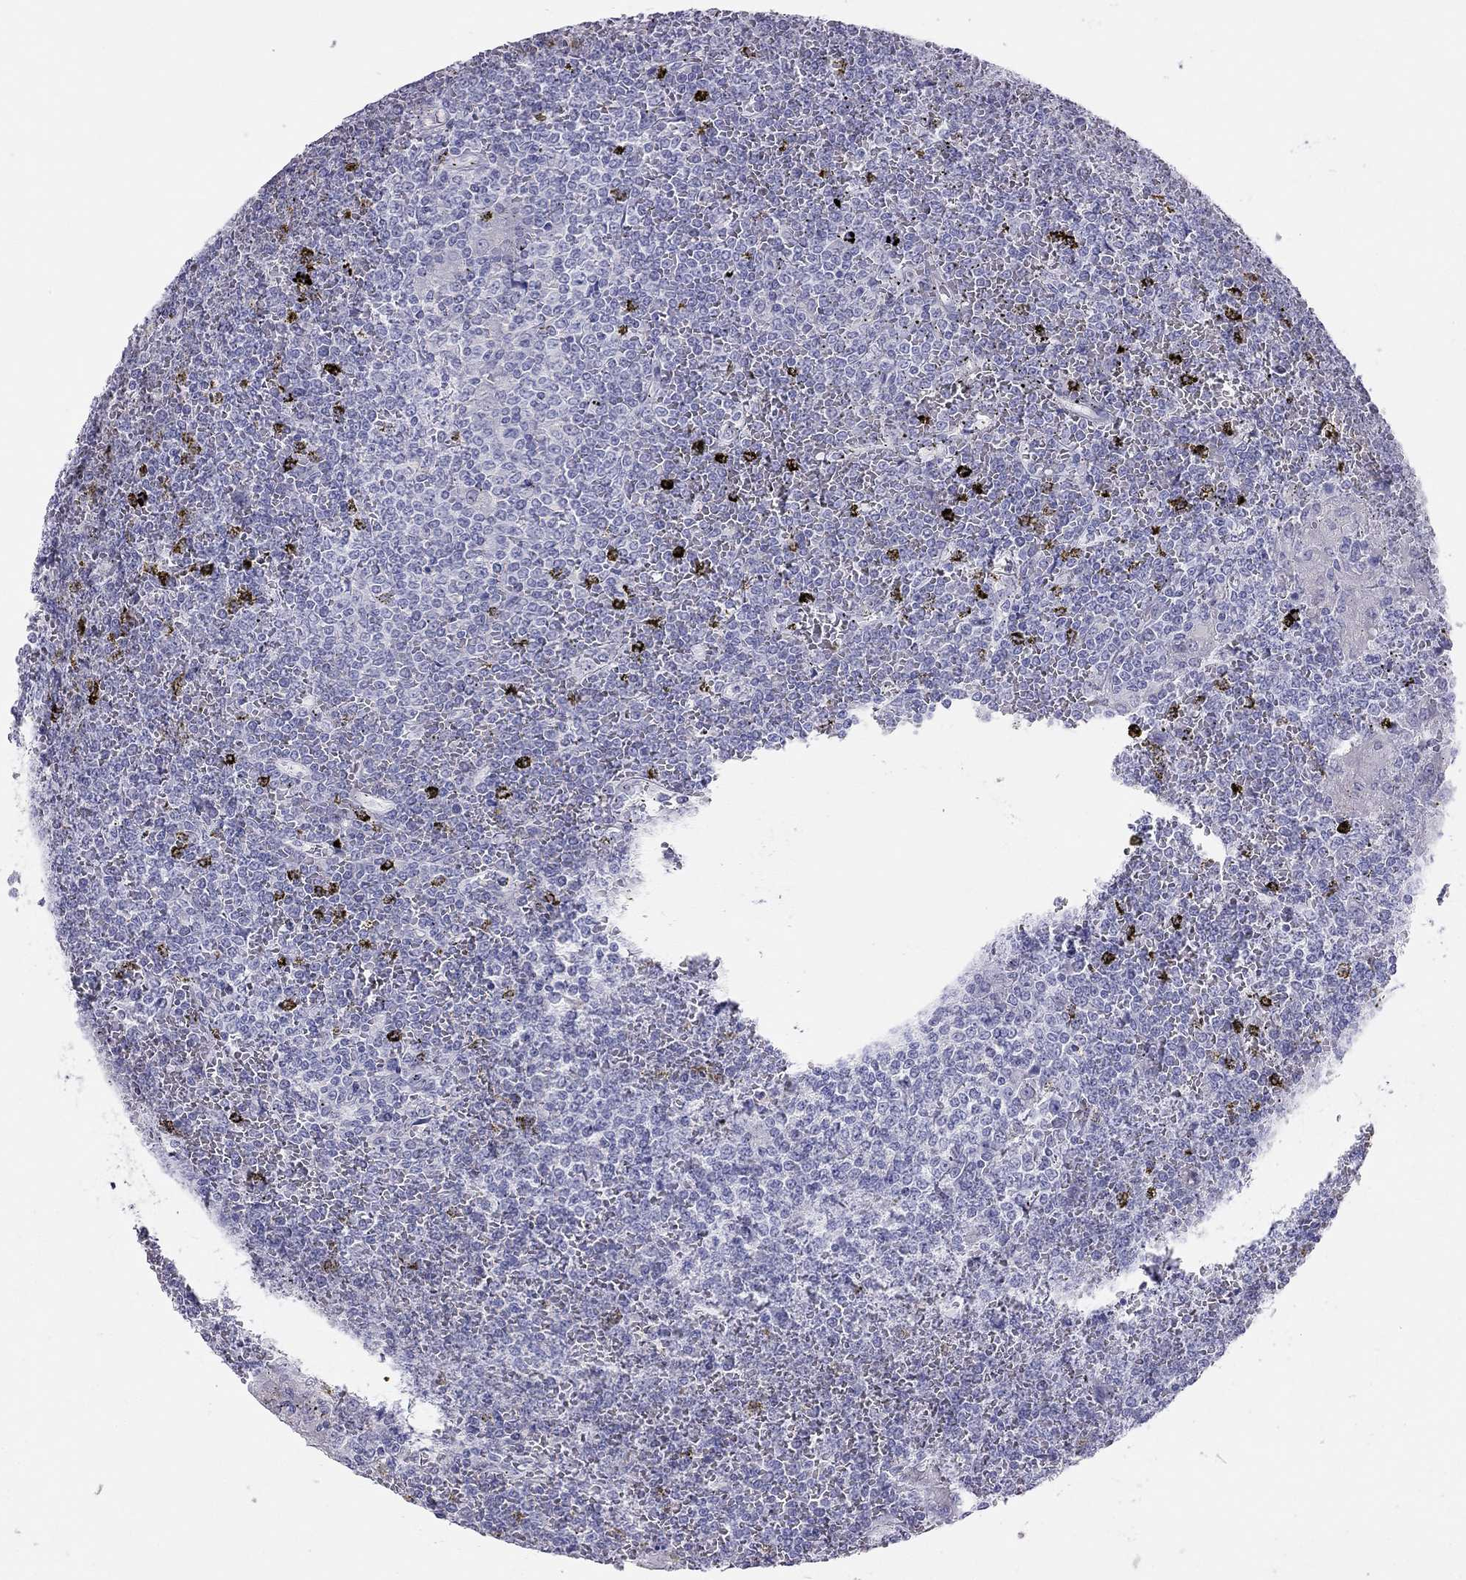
{"staining": {"intensity": "negative", "quantity": "none", "location": "none"}, "tissue": "lymphoma", "cell_type": "Tumor cells", "image_type": "cancer", "snomed": [{"axis": "morphology", "description": "Malignant lymphoma, non-Hodgkin's type, Low grade"}, {"axis": "topography", "description": "Spleen"}], "caption": "Tumor cells are negative for brown protein staining in lymphoma.", "gene": "KLRG1", "patient": {"sex": "female", "age": 19}}